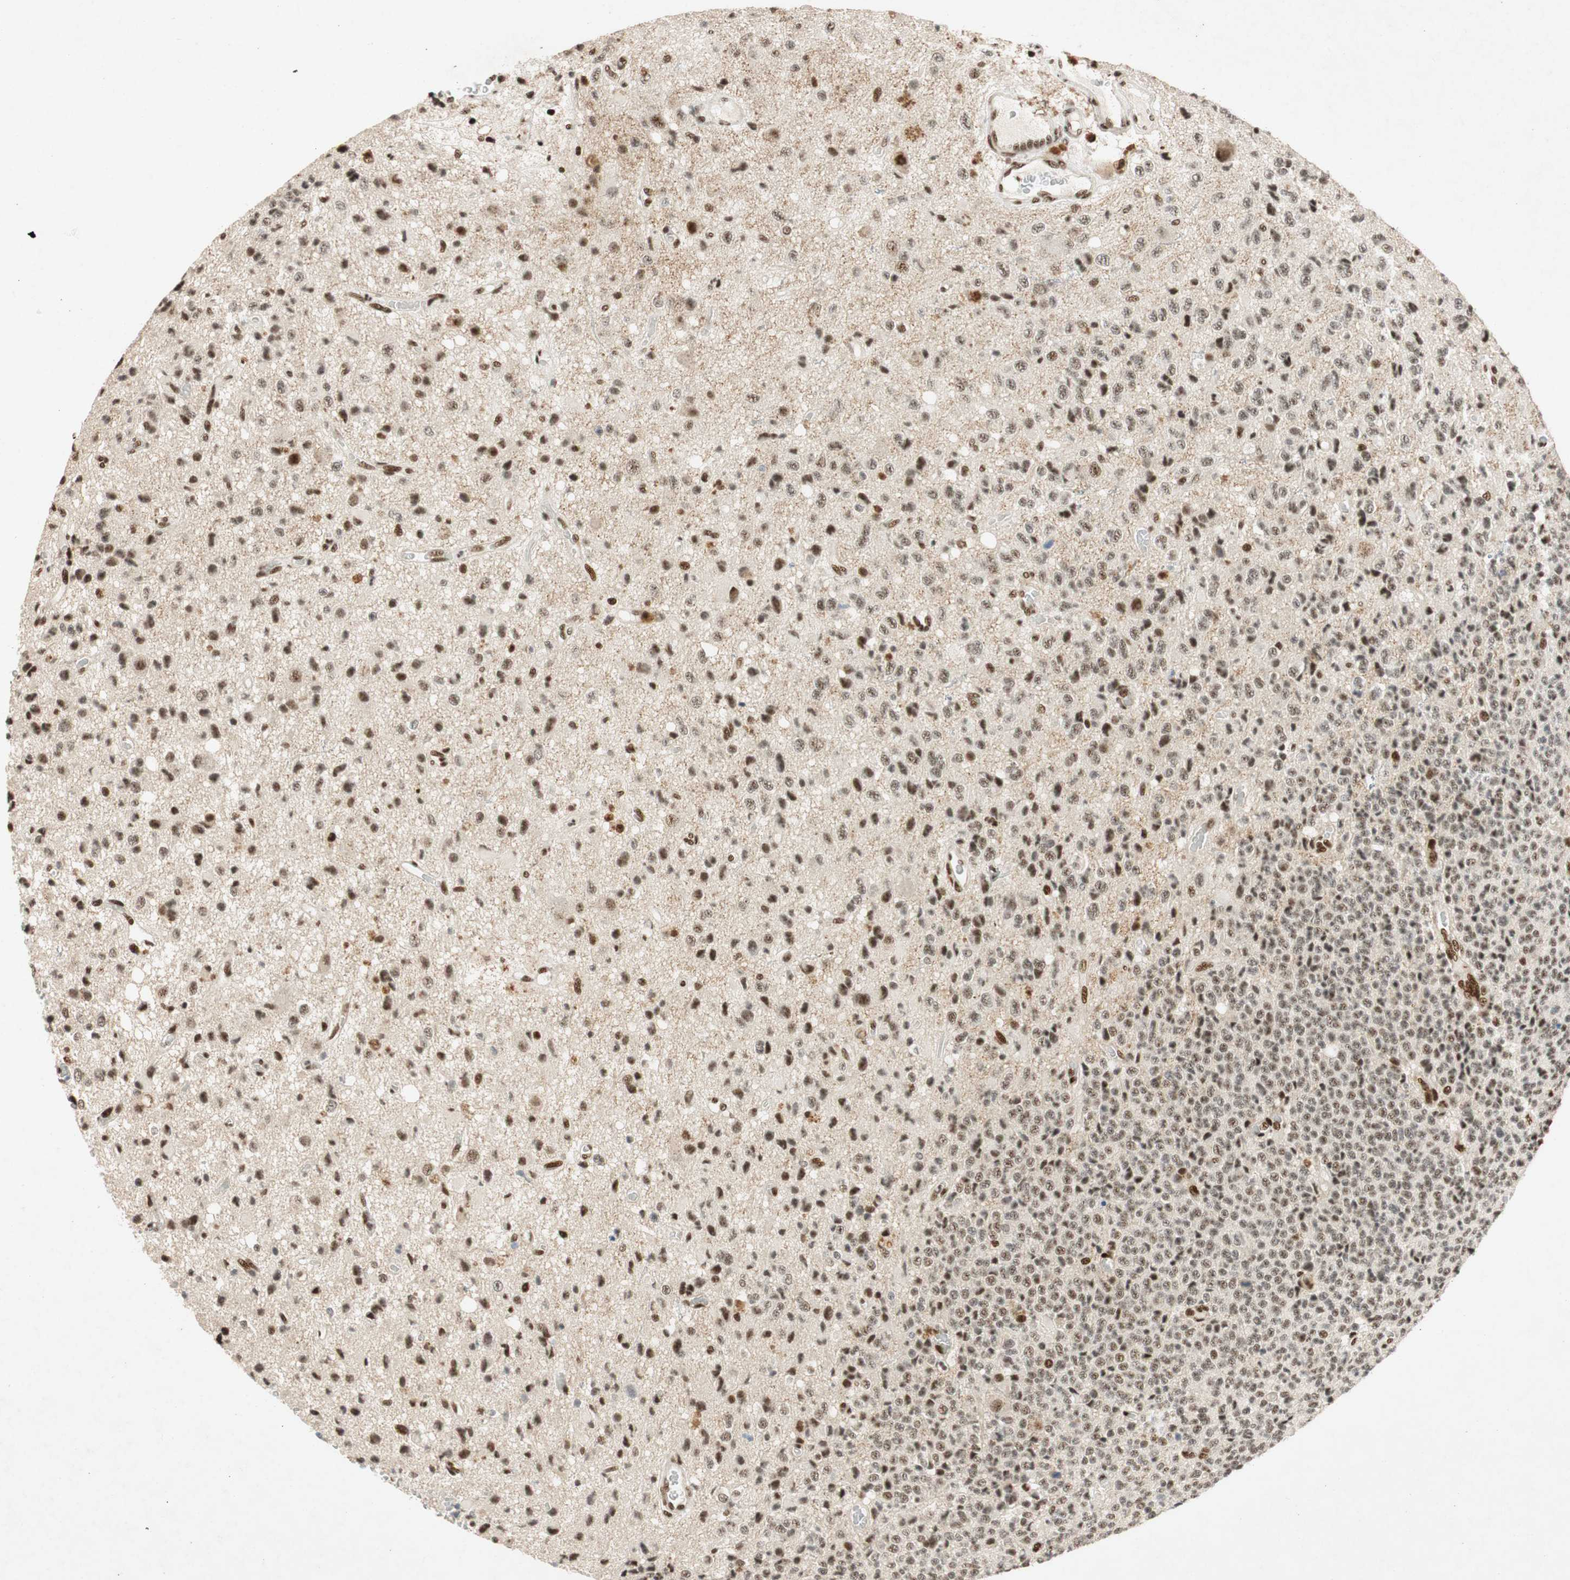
{"staining": {"intensity": "moderate", "quantity": ">75%", "location": "nuclear"}, "tissue": "glioma", "cell_type": "Tumor cells", "image_type": "cancer", "snomed": [{"axis": "morphology", "description": "Glioma, malignant, High grade"}, {"axis": "topography", "description": "pancreas cauda"}], "caption": "Glioma stained with IHC shows moderate nuclear staining in about >75% of tumor cells.", "gene": "NCBP3", "patient": {"sex": "male", "age": 60}}